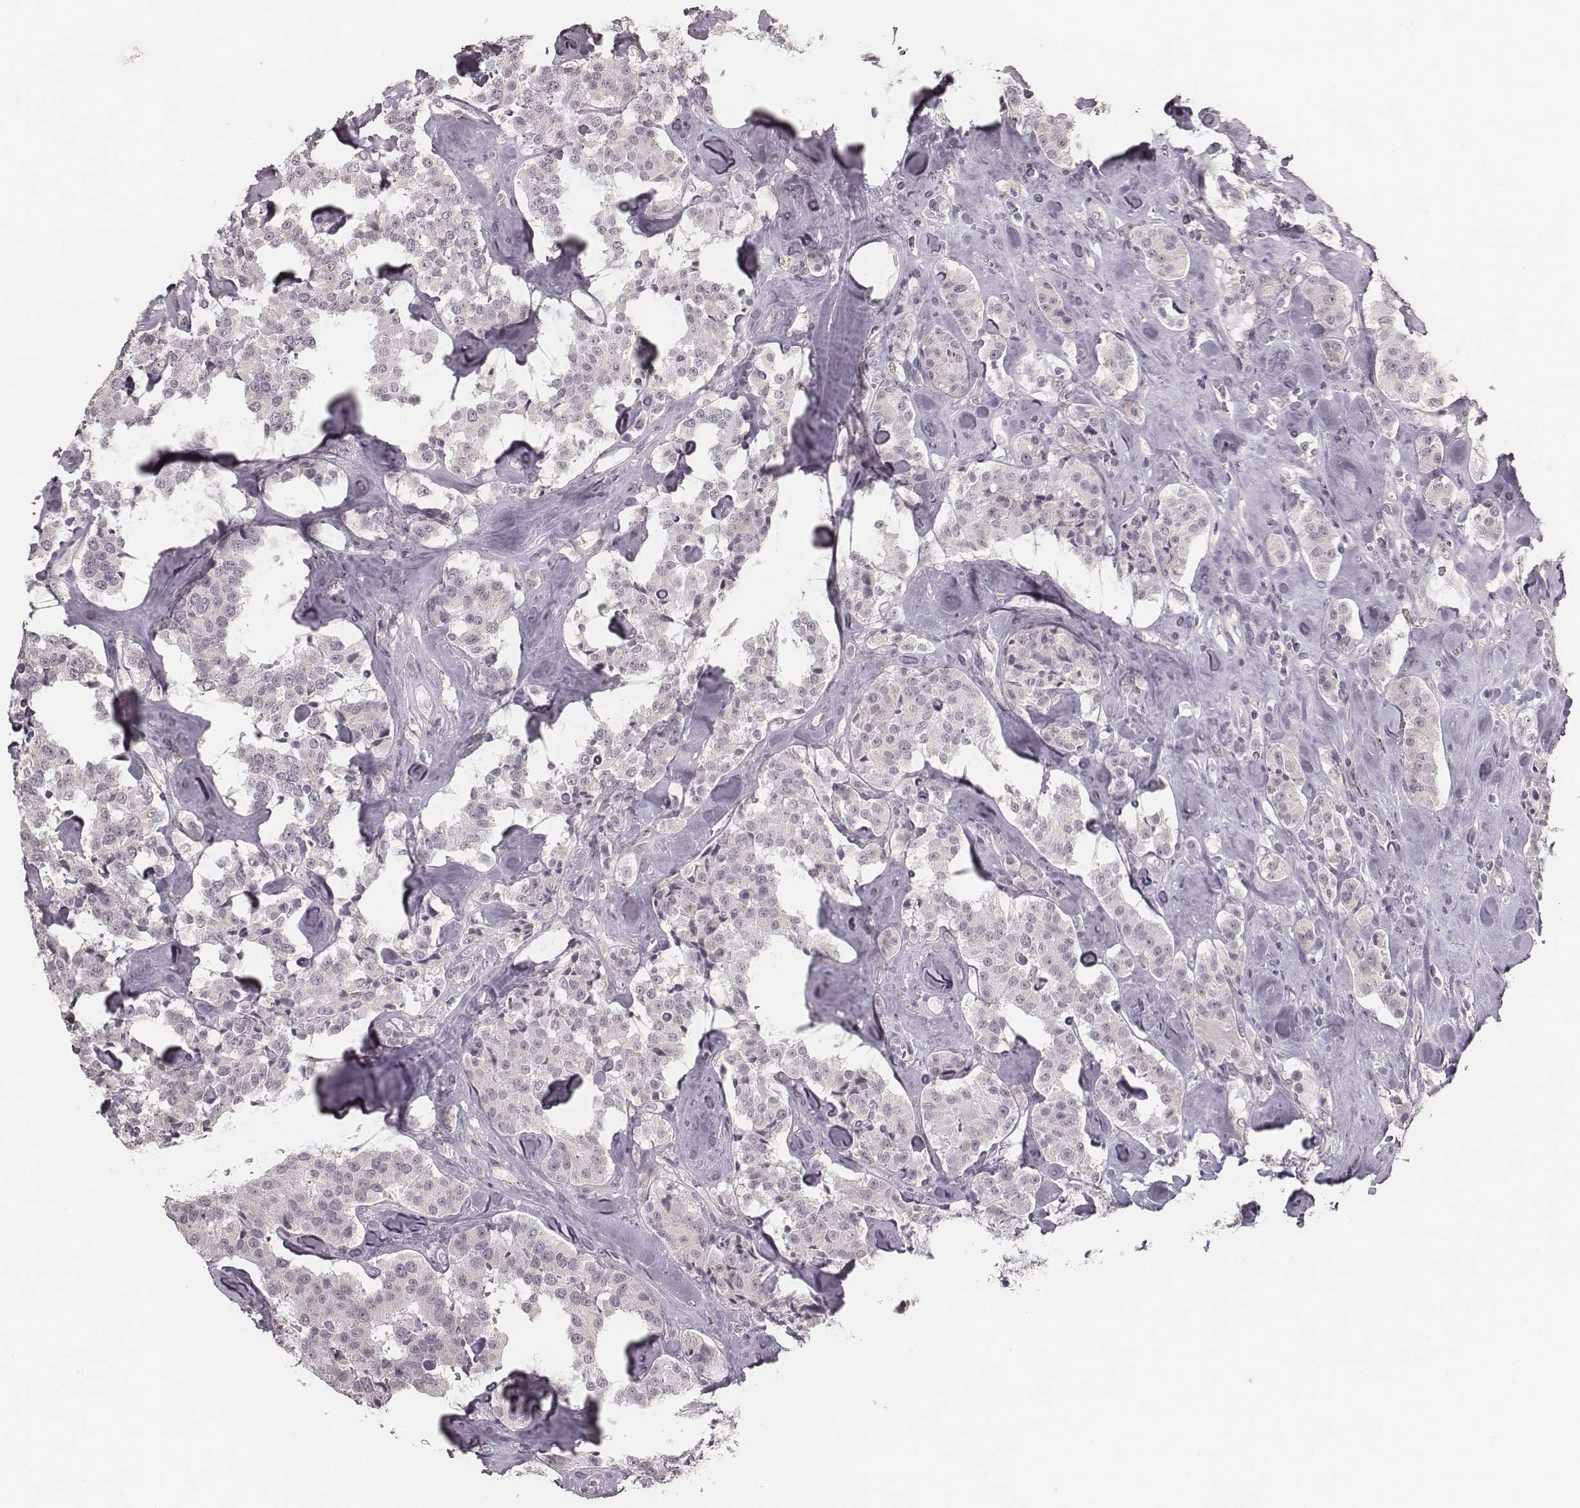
{"staining": {"intensity": "negative", "quantity": "none", "location": "none"}, "tissue": "carcinoid", "cell_type": "Tumor cells", "image_type": "cancer", "snomed": [{"axis": "morphology", "description": "Carcinoid, malignant, NOS"}, {"axis": "topography", "description": "Pancreas"}], "caption": "This is an immunohistochemistry (IHC) photomicrograph of carcinoid. There is no expression in tumor cells.", "gene": "RPGRIP1", "patient": {"sex": "male", "age": 41}}